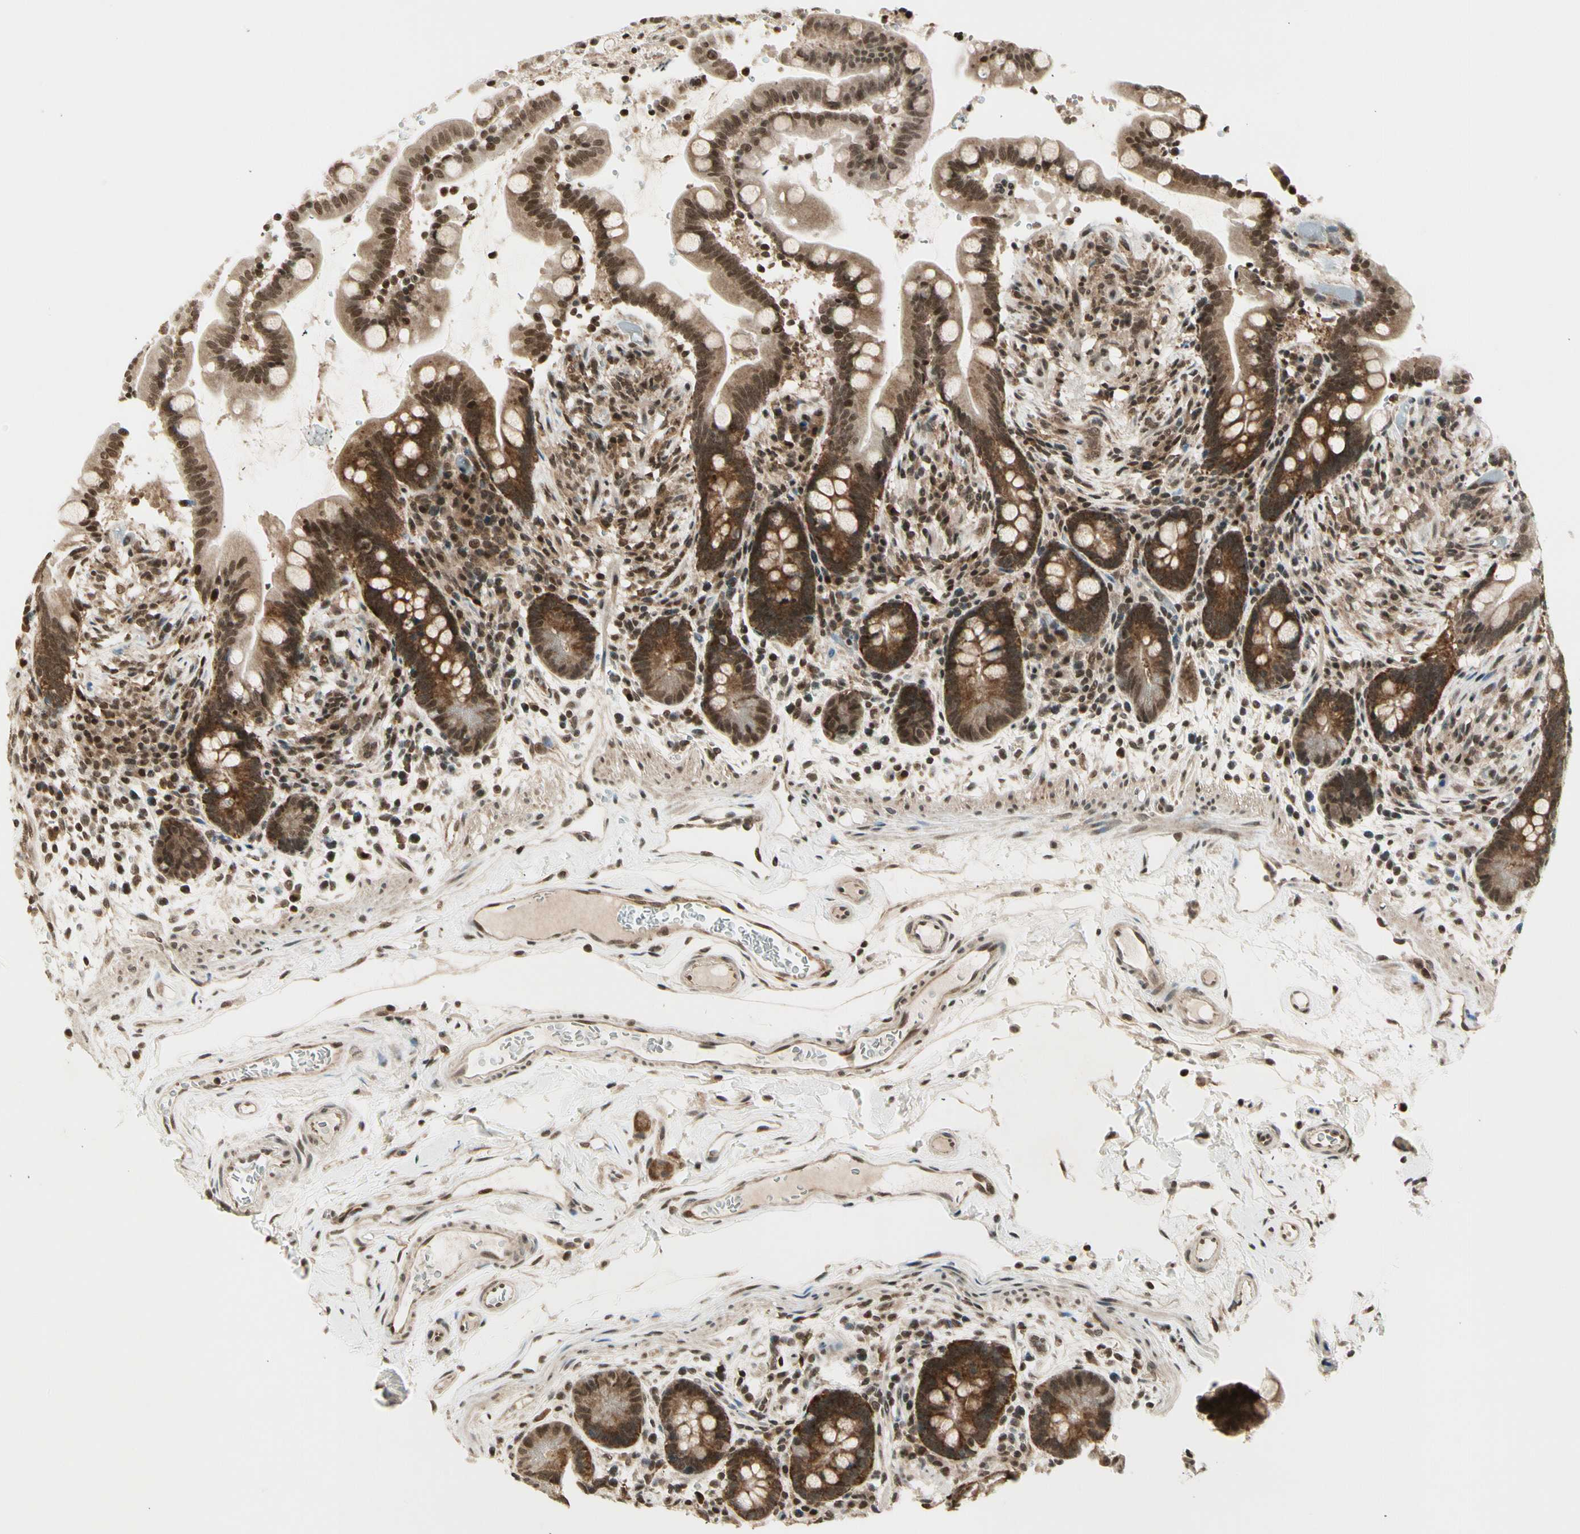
{"staining": {"intensity": "moderate", "quantity": ">75%", "location": "cytoplasmic/membranous,nuclear"}, "tissue": "colon", "cell_type": "Endothelial cells", "image_type": "normal", "snomed": [{"axis": "morphology", "description": "Normal tissue, NOS"}, {"axis": "topography", "description": "Colon"}], "caption": "Immunohistochemical staining of benign colon reveals medium levels of moderate cytoplasmic/membranous,nuclear staining in about >75% of endothelial cells. (Brightfield microscopy of DAB IHC at high magnification).", "gene": "SMN2", "patient": {"sex": "male", "age": 73}}